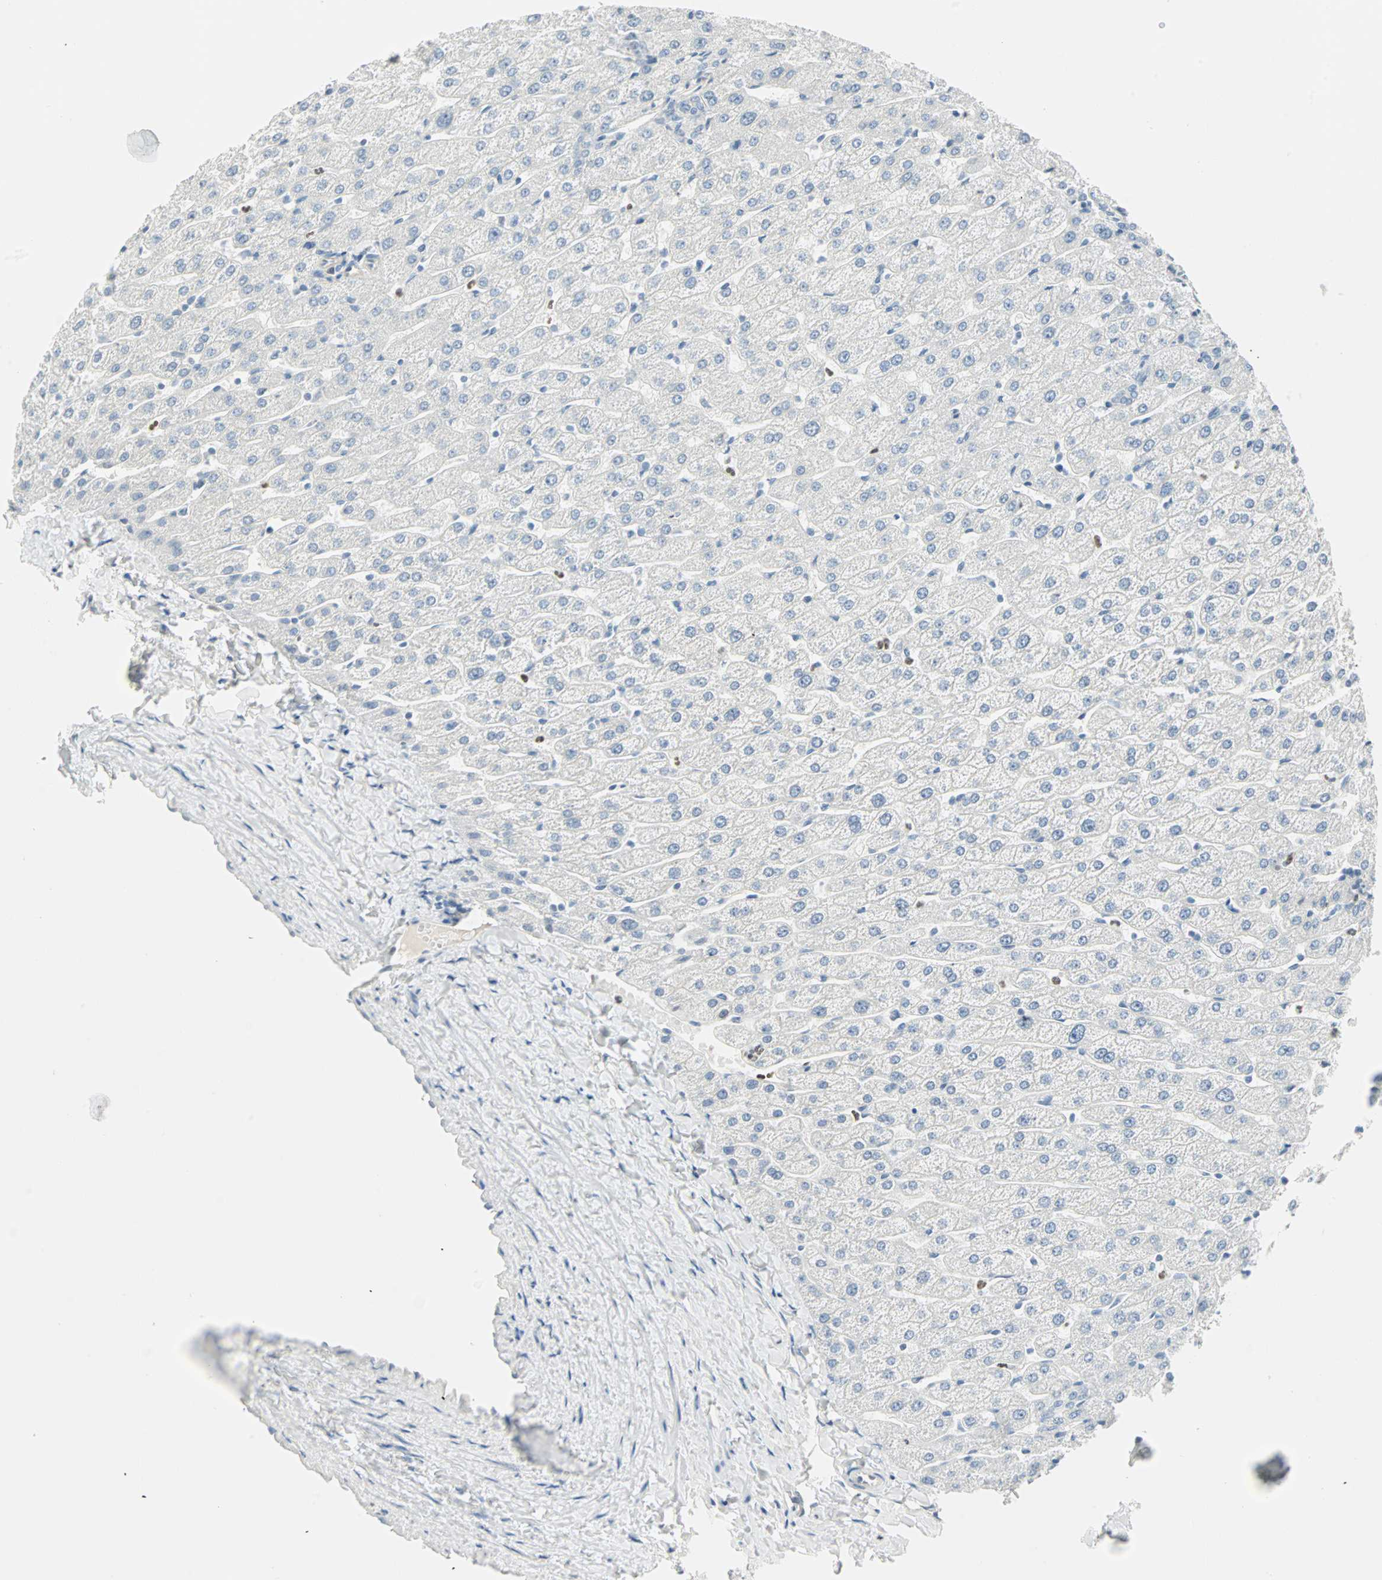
{"staining": {"intensity": "negative", "quantity": "none", "location": "none"}, "tissue": "liver", "cell_type": "Cholangiocytes", "image_type": "normal", "snomed": [{"axis": "morphology", "description": "Normal tissue, NOS"}, {"axis": "morphology", "description": "Fibrosis, NOS"}, {"axis": "topography", "description": "Liver"}], "caption": "This is a image of immunohistochemistry (IHC) staining of unremarkable liver, which shows no positivity in cholangiocytes. (Stains: DAB (3,3'-diaminobenzidine) immunohistochemistry with hematoxylin counter stain, Microscopy: brightfield microscopy at high magnification).", "gene": "MLLT10", "patient": {"sex": "female", "age": 29}}